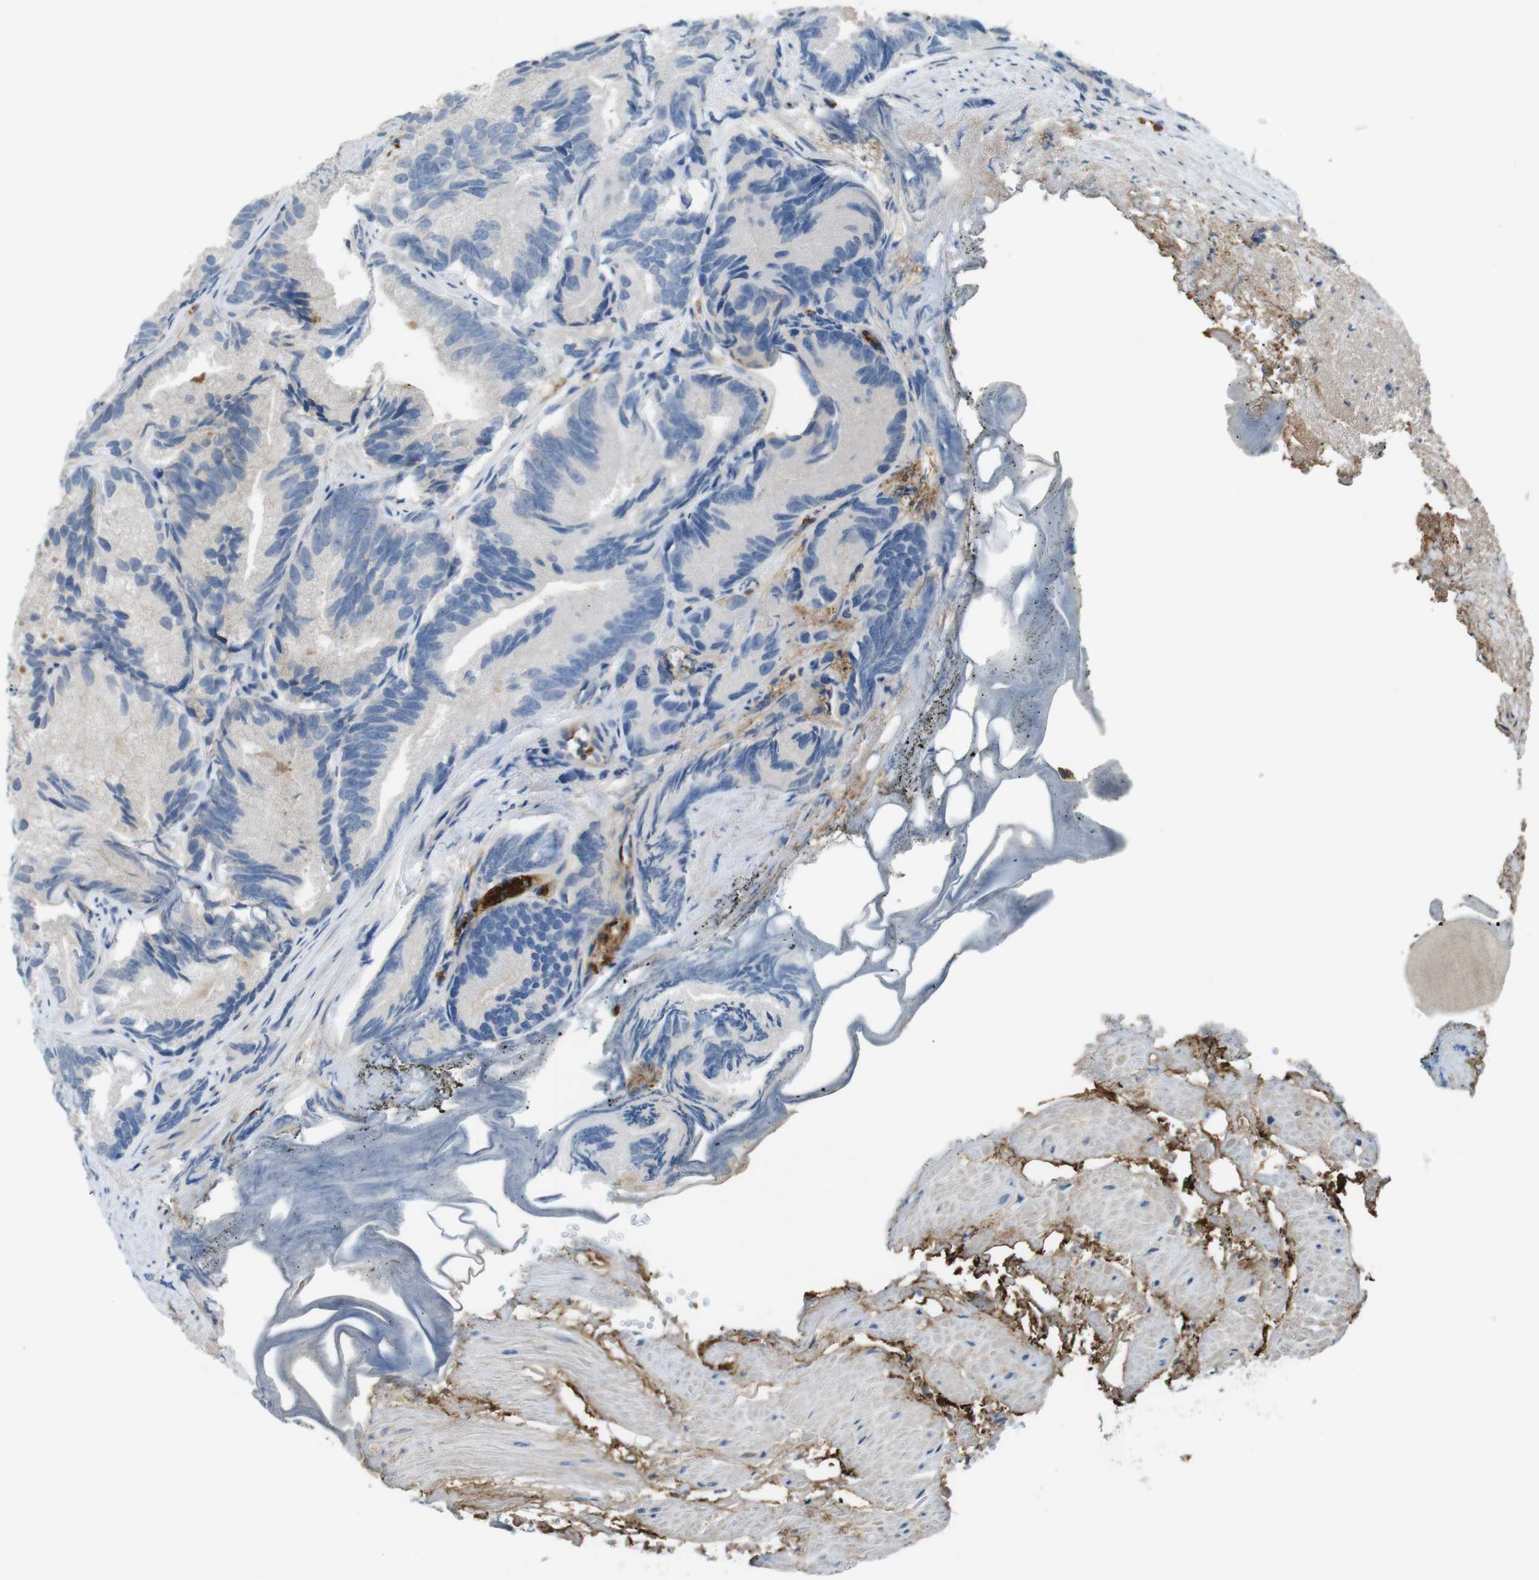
{"staining": {"intensity": "negative", "quantity": "none", "location": "none"}, "tissue": "prostate cancer", "cell_type": "Tumor cells", "image_type": "cancer", "snomed": [{"axis": "morphology", "description": "Adenocarcinoma, Low grade"}, {"axis": "topography", "description": "Prostate"}], "caption": "DAB (3,3'-diaminobenzidine) immunohistochemical staining of low-grade adenocarcinoma (prostate) demonstrates no significant positivity in tumor cells. (DAB (3,3'-diaminobenzidine) immunohistochemistry, high magnification).", "gene": "LTBP4", "patient": {"sex": "male", "age": 89}}